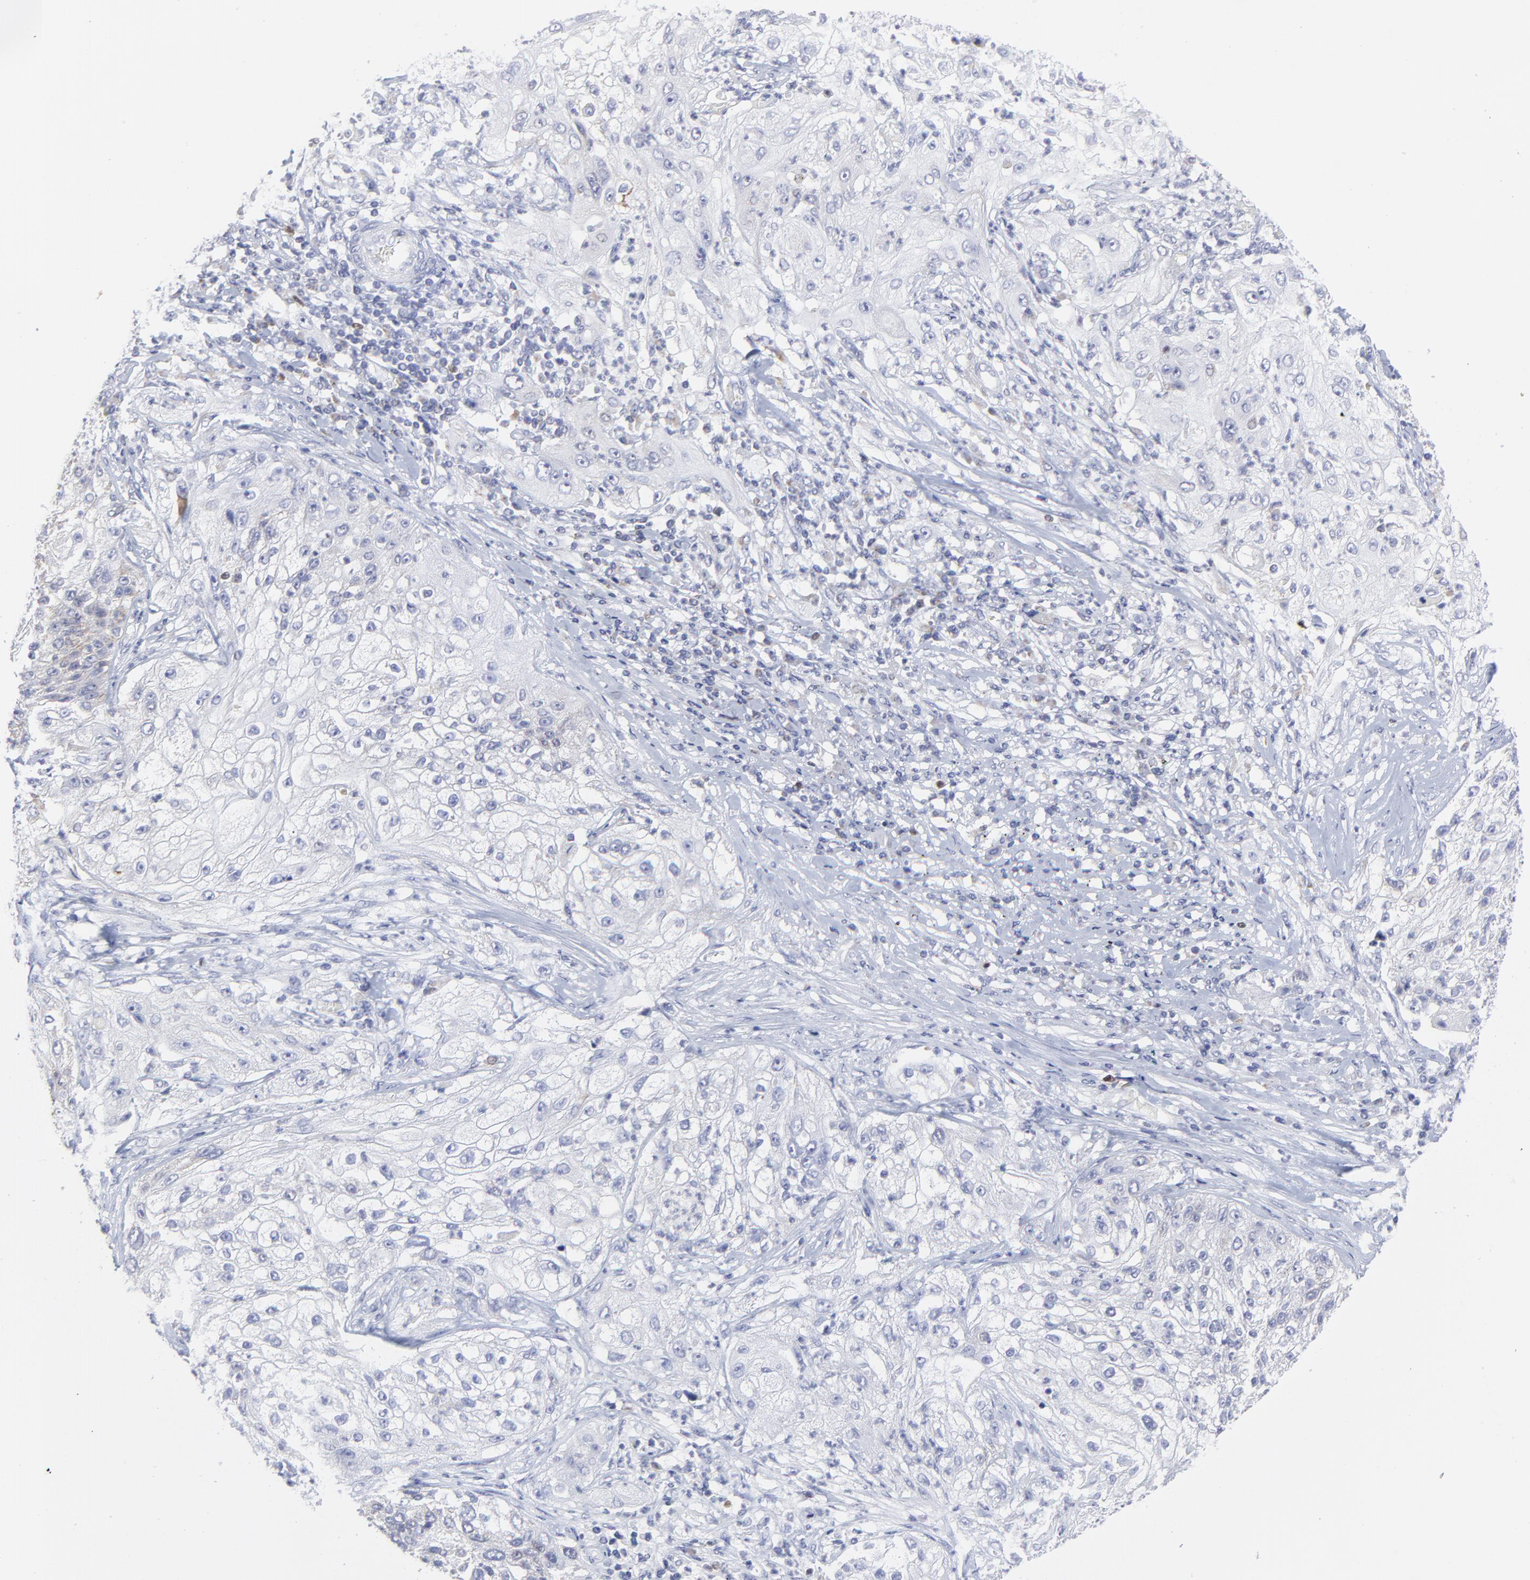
{"staining": {"intensity": "negative", "quantity": "none", "location": "none"}, "tissue": "lung cancer", "cell_type": "Tumor cells", "image_type": "cancer", "snomed": [{"axis": "morphology", "description": "Inflammation, NOS"}, {"axis": "morphology", "description": "Squamous cell carcinoma, NOS"}, {"axis": "topography", "description": "Lymph node"}, {"axis": "topography", "description": "Soft tissue"}, {"axis": "topography", "description": "Lung"}], "caption": "Protein analysis of lung squamous cell carcinoma exhibits no significant expression in tumor cells.", "gene": "NCAPH", "patient": {"sex": "male", "age": 66}}